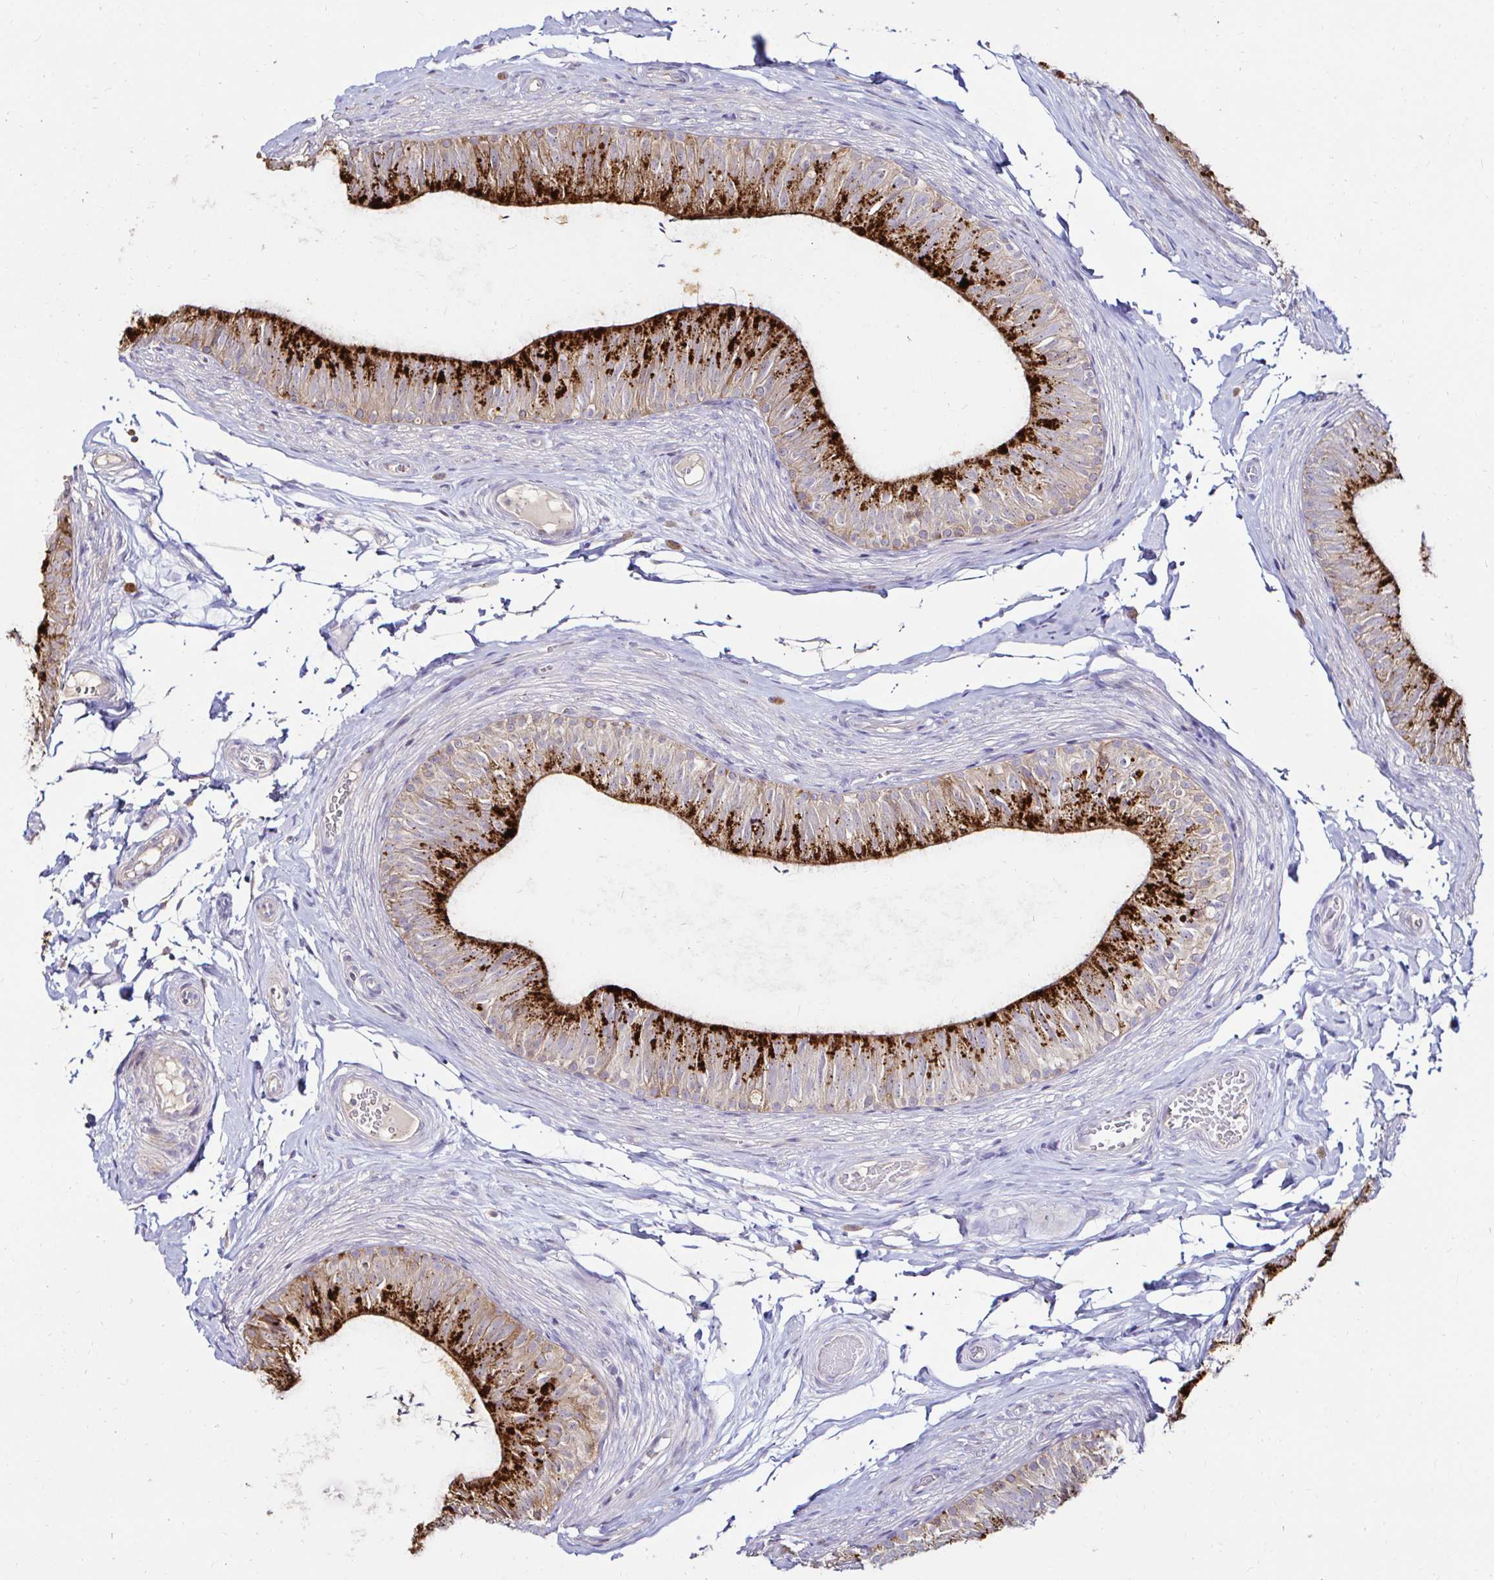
{"staining": {"intensity": "strong", "quantity": ">75%", "location": "cytoplasmic/membranous"}, "tissue": "epididymis", "cell_type": "Glandular cells", "image_type": "normal", "snomed": [{"axis": "morphology", "description": "Normal tissue, NOS"}, {"axis": "topography", "description": "Epididymis, spermatic cord, NOS"}, {"axis": "topography", "description": "Epididymis"}, {"axis": "topography", "description": "Peripheral nerve tissue"}], "caption": "DAB (3,3'-diaminobenzidine) immunohistochemical staining of unremarkable epididymis displays strong cytoplasmic/membranous protein staining in about >75% of glandular cells.", "gene": "GALNS", "patient": {"sex": "male", "age": 29}}